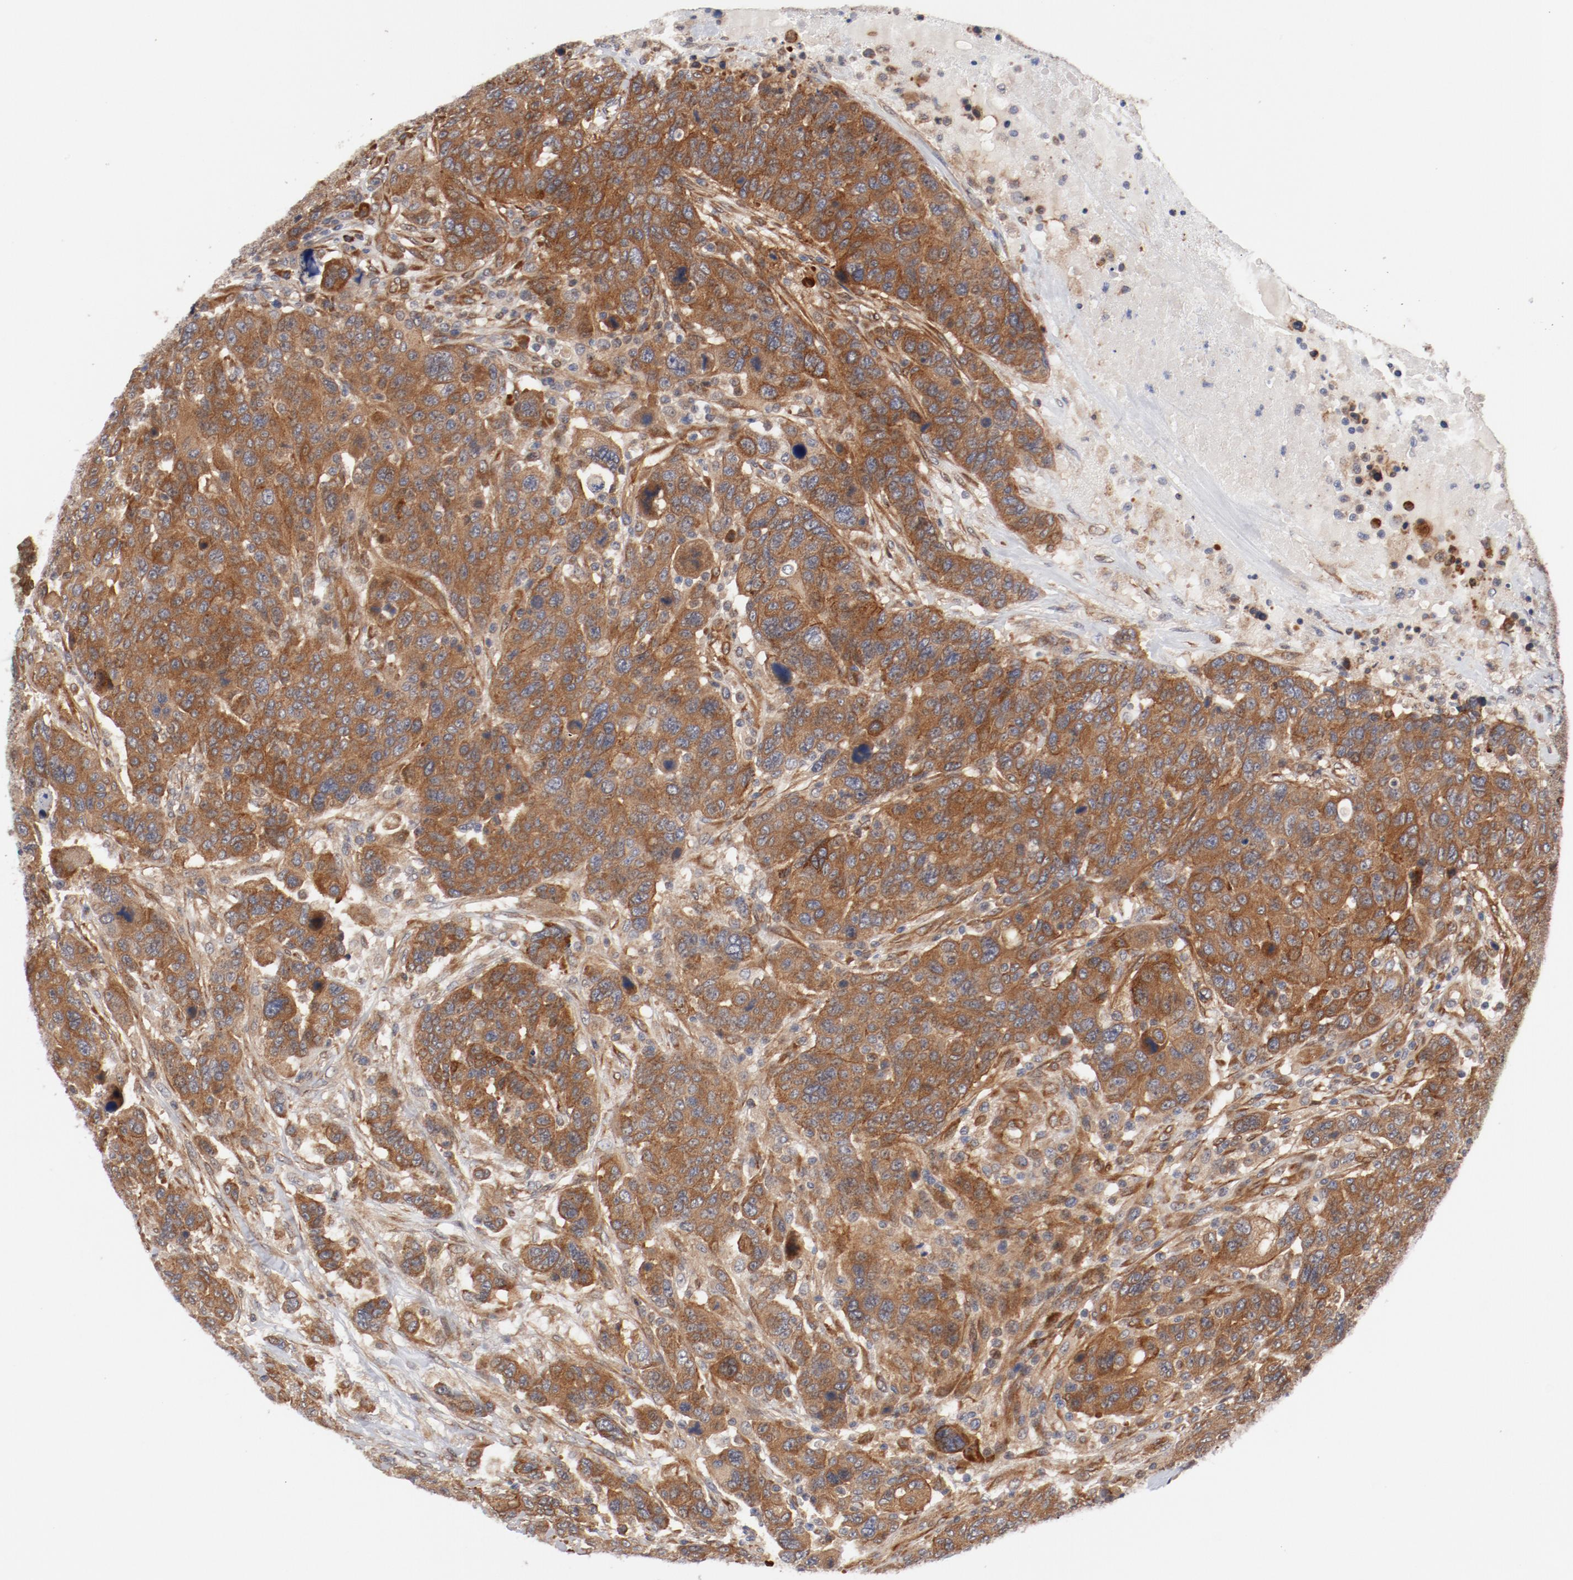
{"staining": {"intensity": "moderate", "quantity": ">75%", "location": "cytoplasmic/membranous"}, "tissue": "breast cancer", "cell_type": "Tumor cells", "image_type": "cancer", "snomed": [{"axis": "morphology", "description": "Duct carcinoma"}, {"axis": "topography", "description": "Breast"}], "caption": "Immunohistochemistry (DAB) staining of human breast intraductal carcinoma reveals moderate cytoplasmic/membranous protein expression in approximately >75% of tumor cells.", "gene": "PITPNM2", "patient": {"sex": "female", "age": 37}}